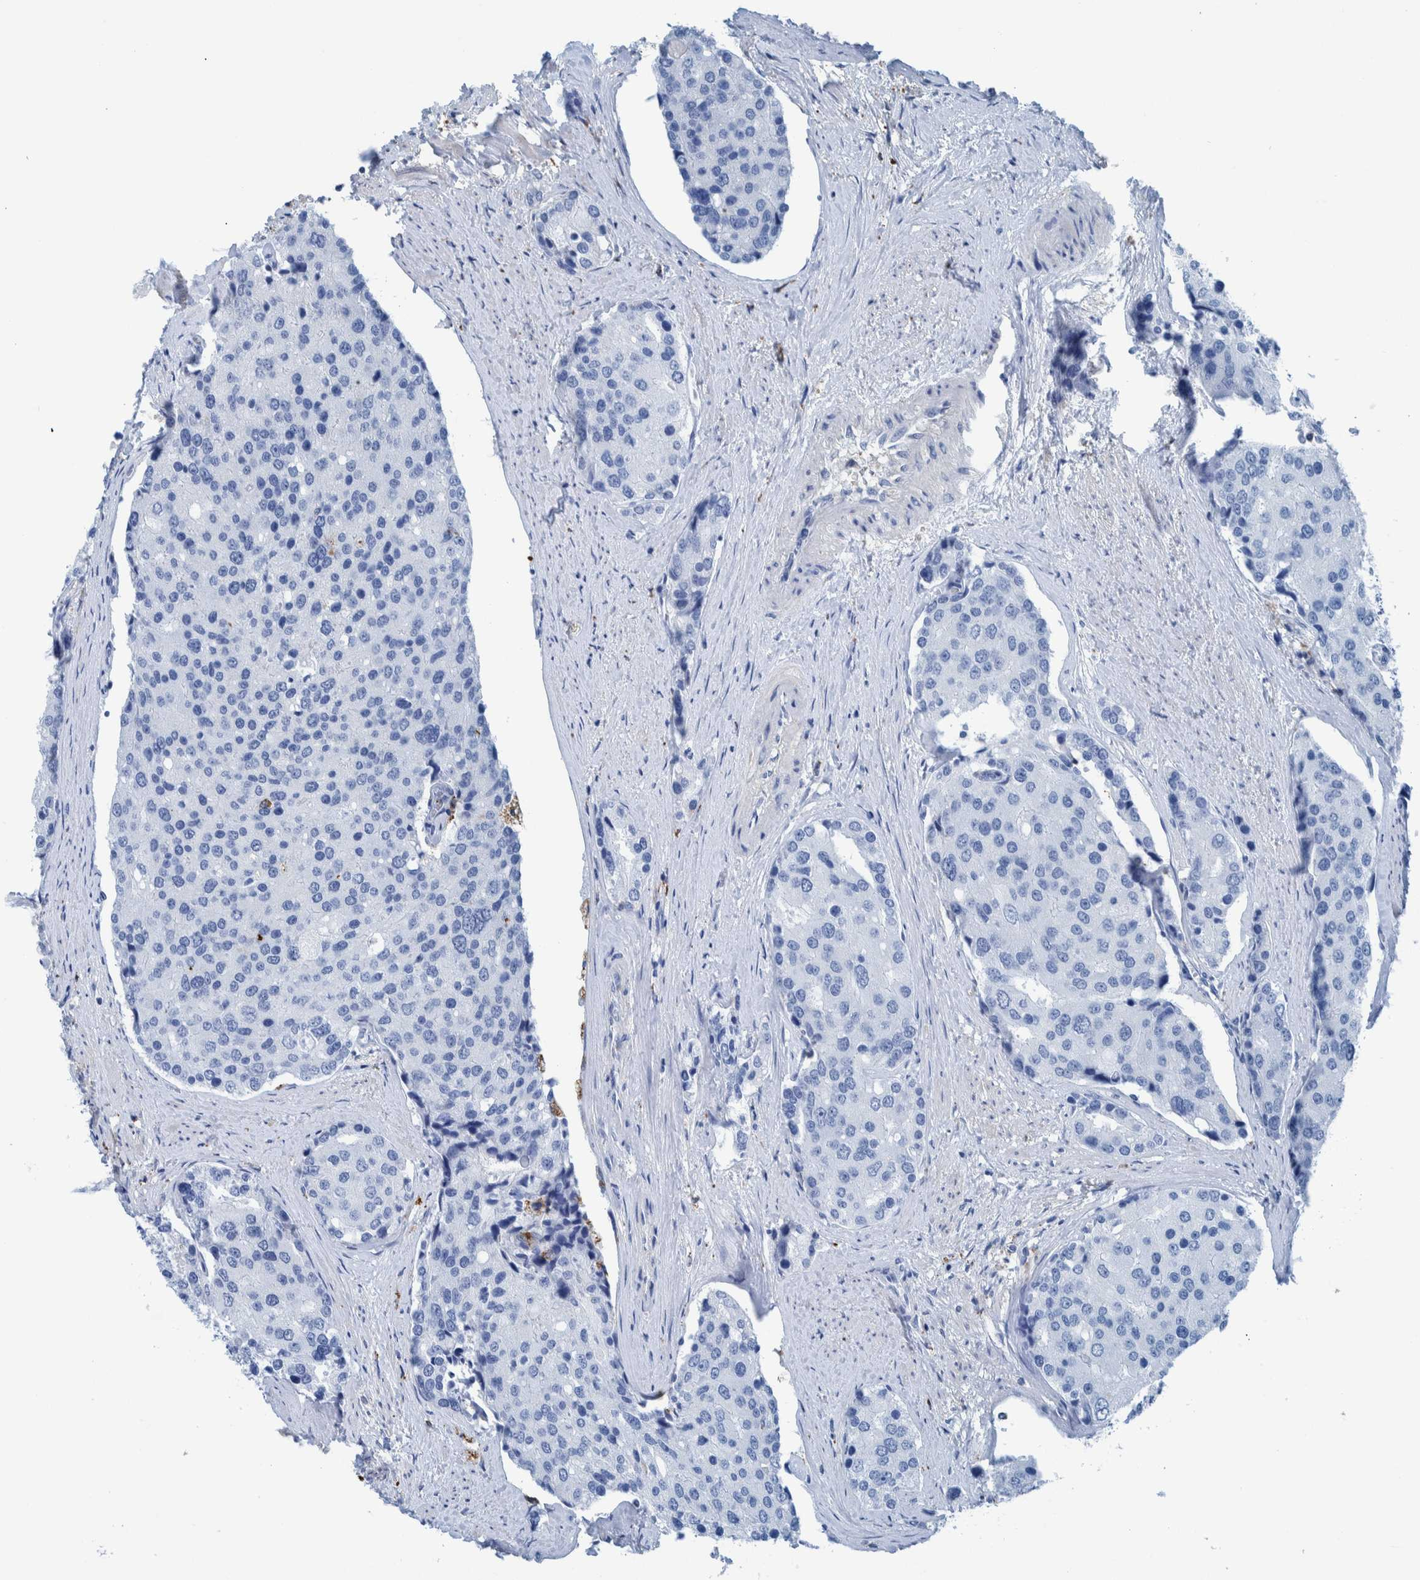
{"staining": {"intensity": "negative", "quantity": "none", "location": "none"}, "tissue": "prostate cancer", "cell_type": "Tumor cells", "image_type": "cancer", "snomed": [{"axis": "morphology", "description": "Adenocarcinoma, High grade"}, {"axis": "topography", "description": "Prostate"}], "caption": "Prostate adenocarcinoma (high-grade) stained for a protein using immunohistochemistry demonstrates no positivity tumor cells.", "gene": "IDO1", "patient": {"sex": "male", "age": 50}}